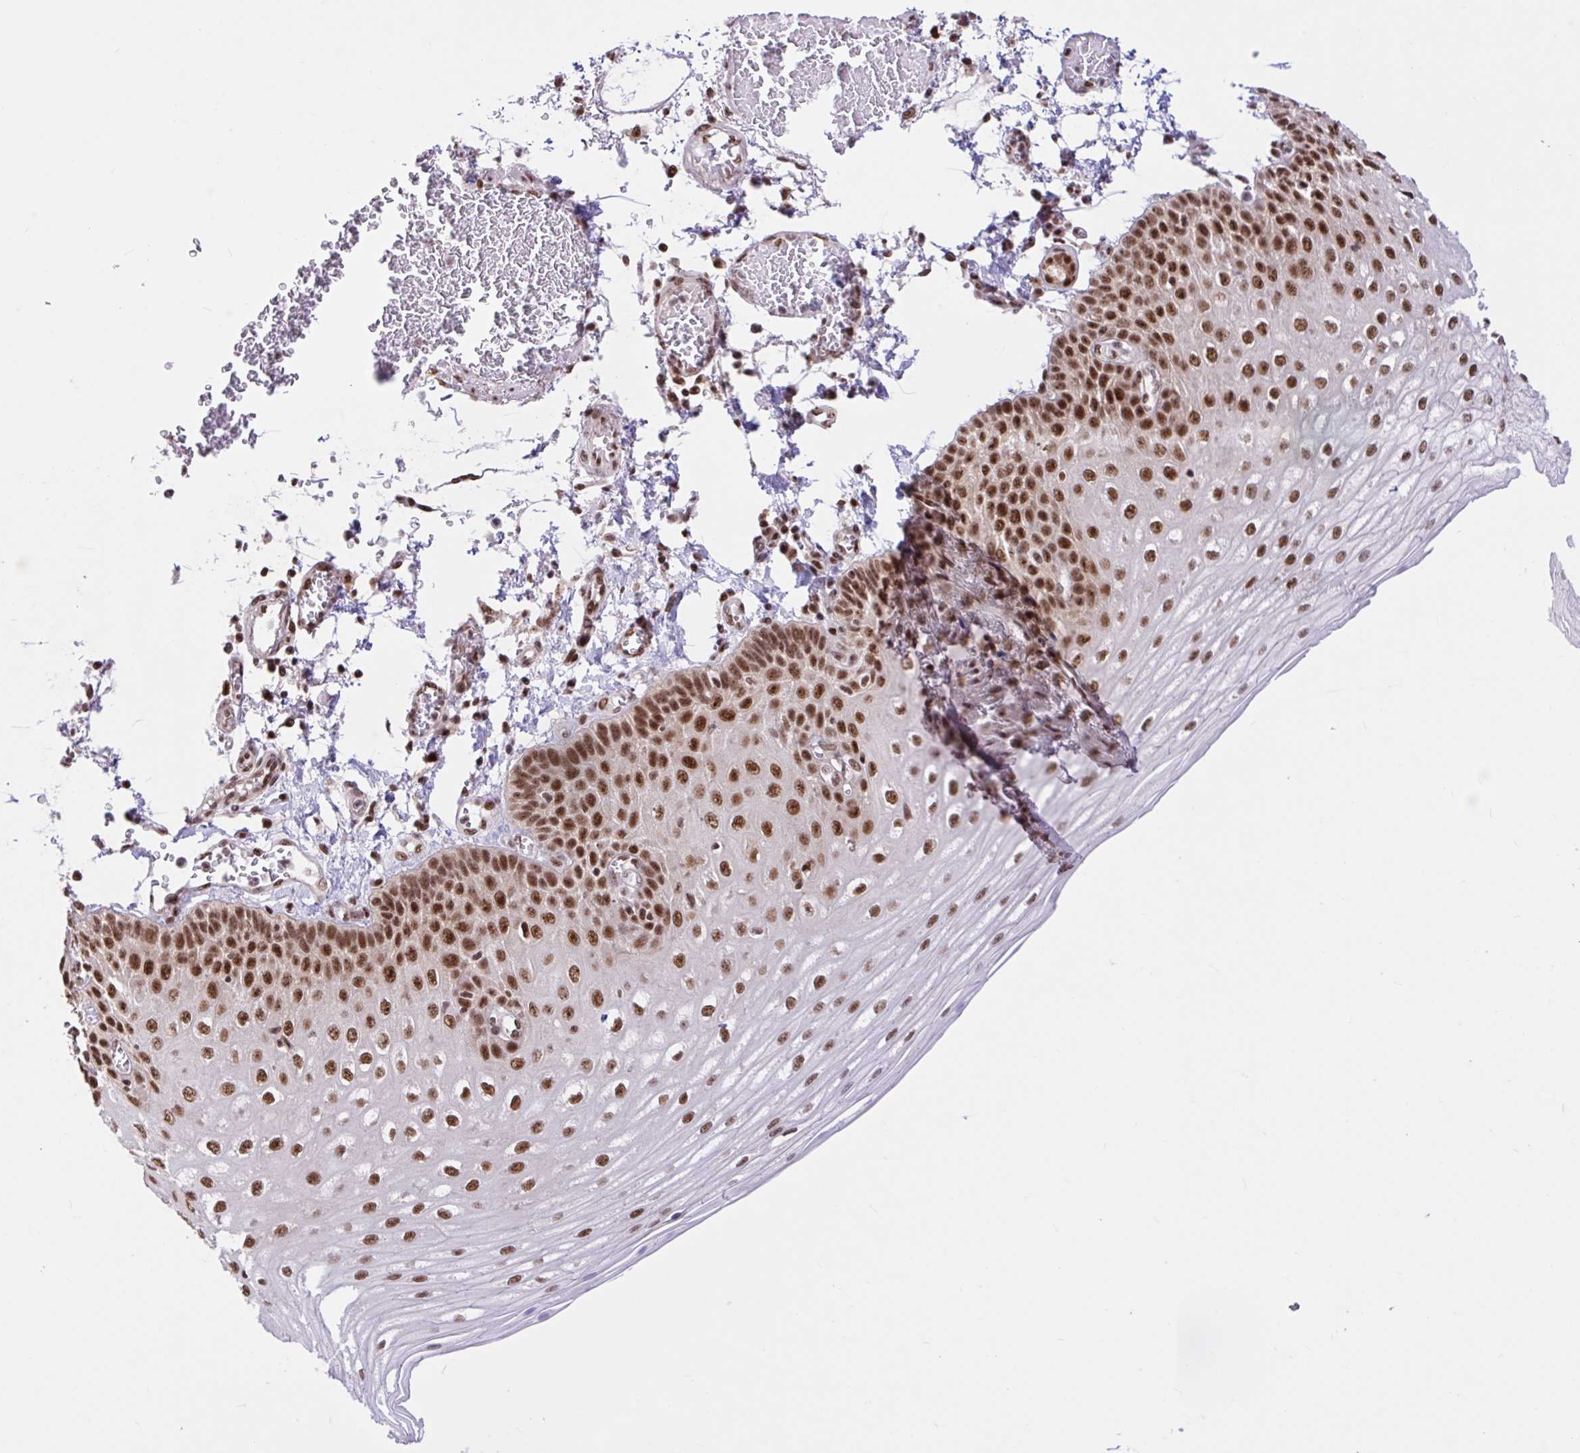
{"staining": {"intensity": "strong", "quantity": ">75%", "location": "nuclear"}, "tissue": "esophagus", "cell_type": "Squamous epithelial cells", "image_type": "normal", "snomed": [{"axis": "morphology", "description": "Normal tissue, NOS"}, {"axis": "morphology", "description": "Adenocarcinoma, NOS"}, {"axis": "topography", "description": "Esophagus"}], "caption": "Protein staining exhibits strong nuclear positivity in about >75% of squamous epithelial cells in benign esophagus. Immunohistochemistry (ihc) stains the protein in brown and the nuclei are stained blue.", "gene": "CCDC12", "patient": {"sex": "male", "age": 81}}